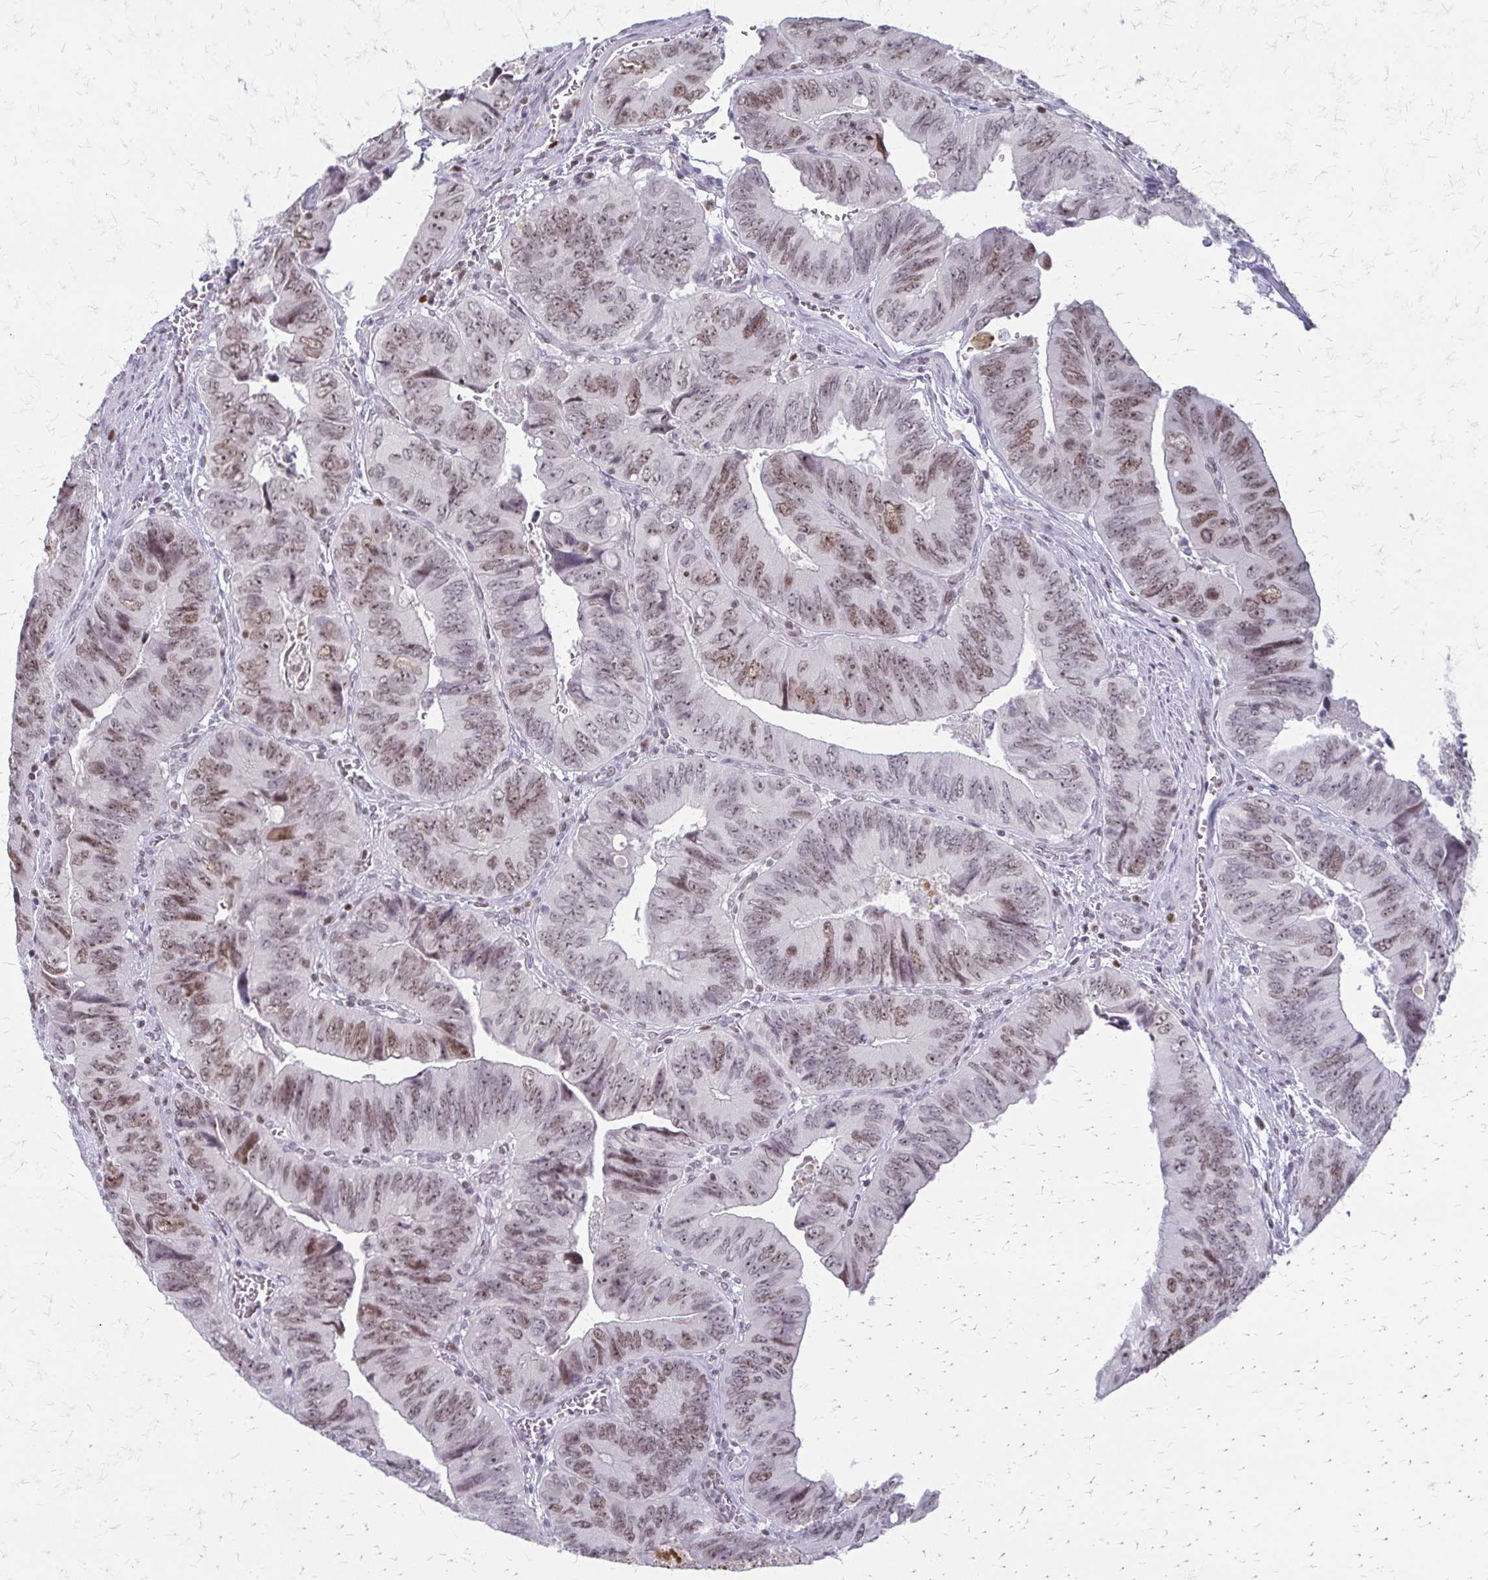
{"staining": {"intensity": "moderate", "quantity": ">75%", "location": "nuclear"}, "tissue": "colorectal cancer", "cell_type": "Tumor cells", "image_type": "cancer", "snomed": [{"axis": "morphology", "description": "Adenocarcinoma, NOS"}, {"axis": "topography", "description": "Colon"}], "caption": "Immunohistochemistry (IHC) of colorectal cancer (adenocarcinoma) exhibits medium levels of moderate nuclear positivity in about >75% of tumor cells.", "gene": "EED", "patient": {"sex": "female", "age": 84}}